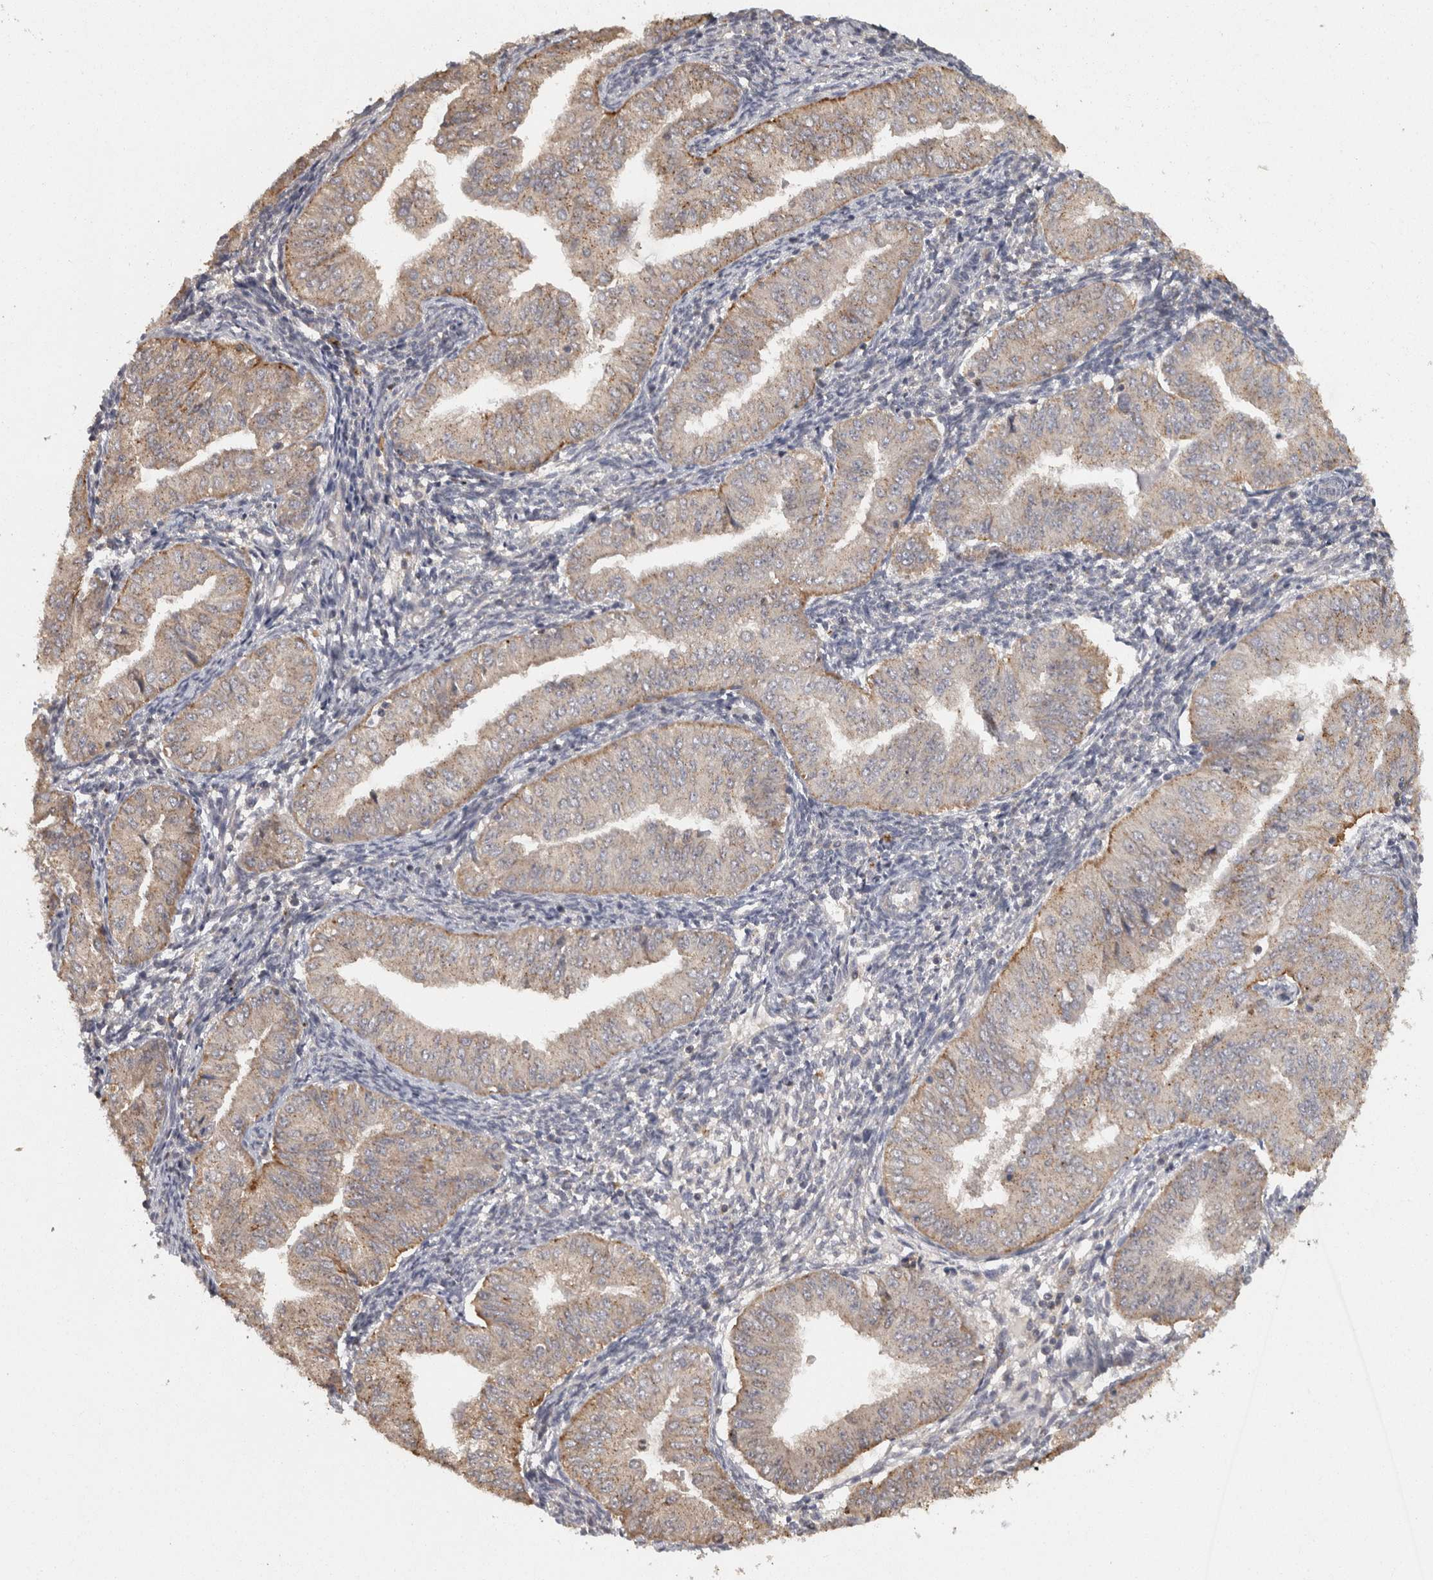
{"staining": {"intensity": "moderate", "quantity": "<25%", "location": "cytoplasmic/membranous"}, "tissue": "endometrial cancer", "cell_type": "Tumor cells", "image_type": "cancer", "snomed": [{"axis": "morphology", "description": "Normal tissue, NOS"}, {"axis": "morphology", "description": "Adenocarcinoma, NOS"}, {"axis": "topography", "description": "Endometrium"}], "caption": "Human endometrial adenocarcinoma stained for a protein (brown) demonstrates moderate cytoplasmic/membranous positive staining in approximately <25% of tumor cells.", "gene": "ACAT2", "patient": {"sex": "female", "age": 53}}